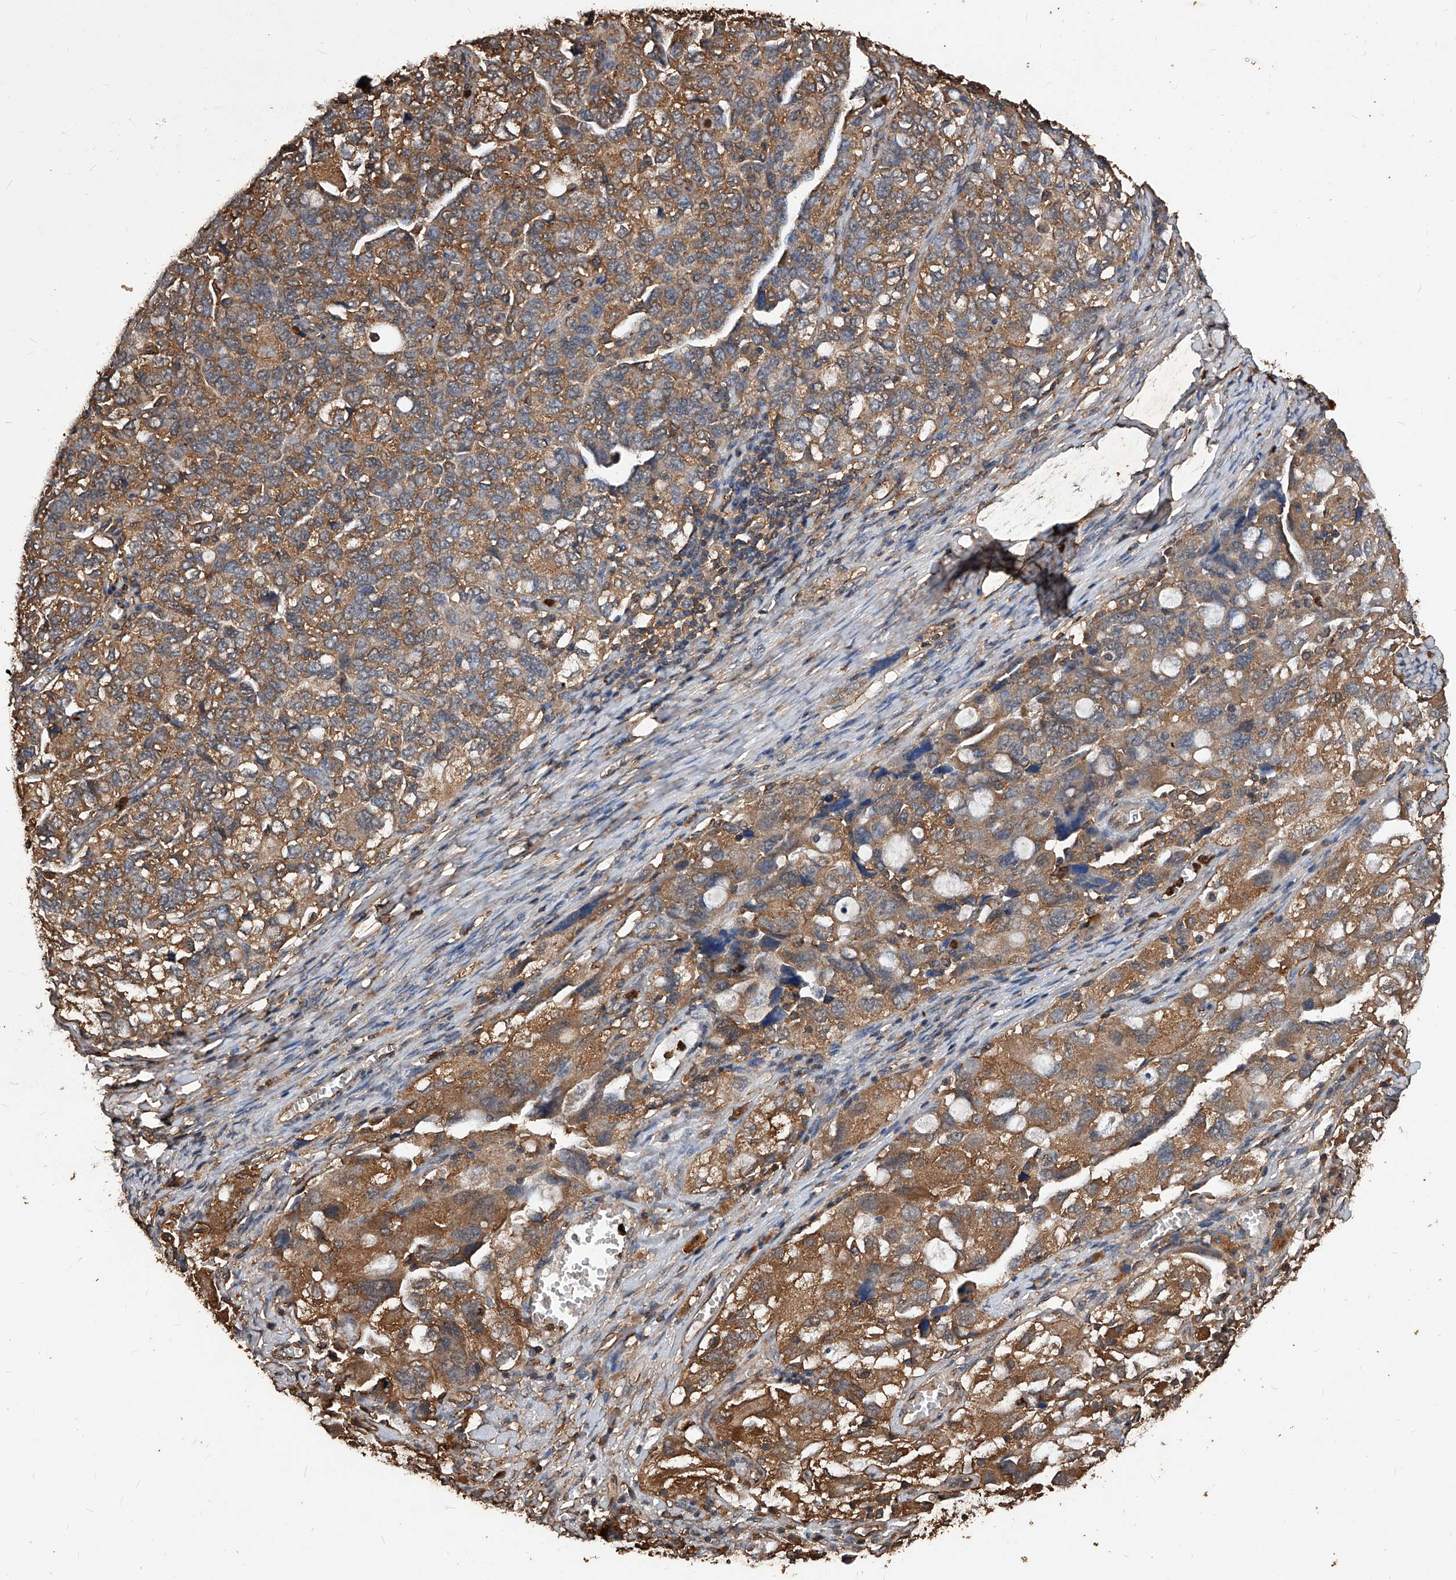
{"staining": {"intensity": "moderate", "quantity": ">75%", "location": "cytoplasmic/membranous"}, "tissue": "ovarian cancer", "cell_type": "Tumor cells", "image_type": "cancer", "snomed": [{"axis": "morphology", "description": "Carcinoma, NOS"}, {"axis": "morphology", "description": "Cystadenocarcinoma, serous, NOS"}, {"axis": "topography", "description": "Ovary"}], "caption": "DAB immunohistochemical staining of ovarian cancer displays moderate cytoplasmic/membranous protein positivity in approximately >75% of tumor cells.", "gene": "UCP2", "patient": {"sex": "female", "age": 69}}